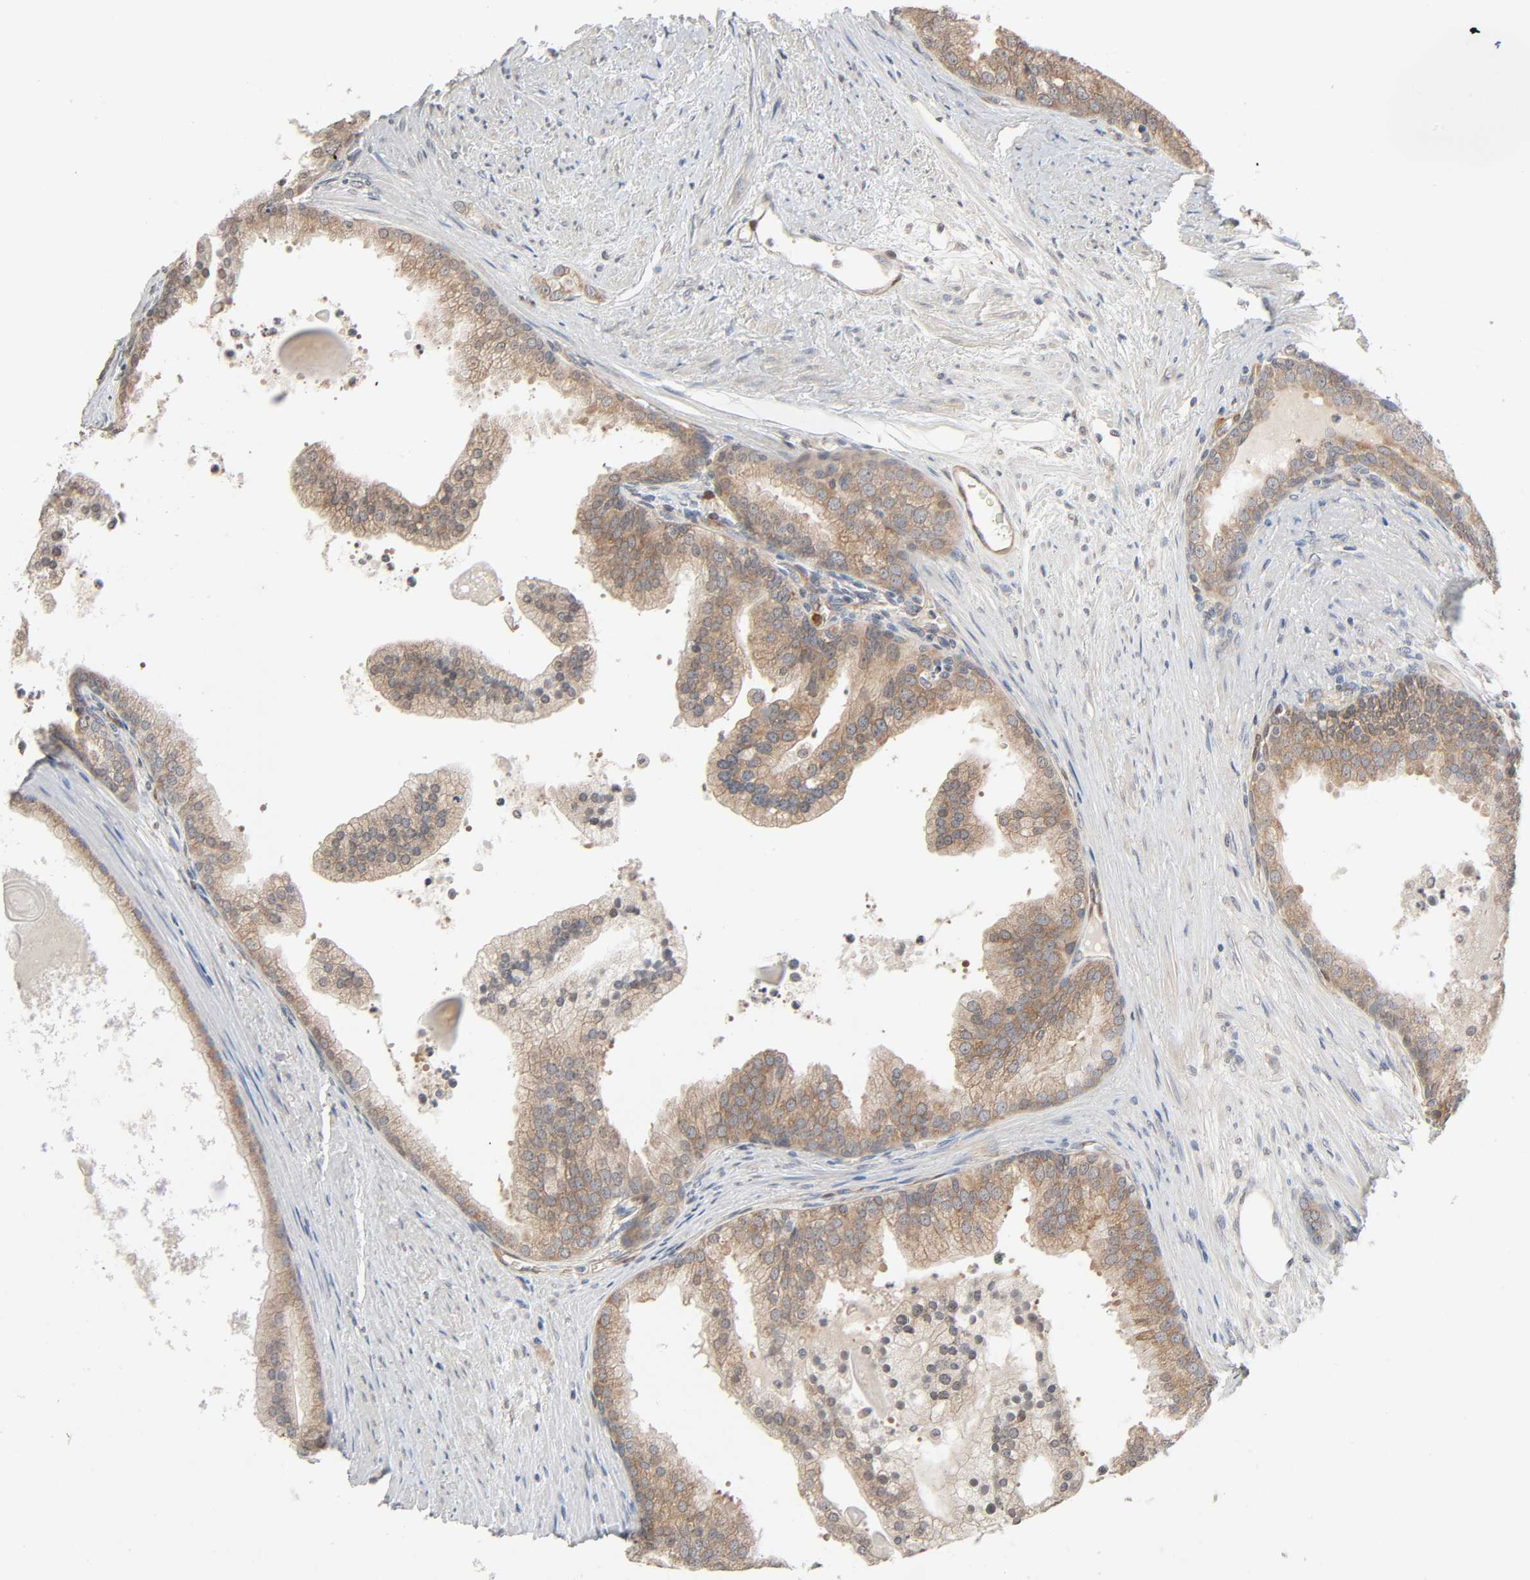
{"staining": {"intensity": "weak", "quantity": ">75%", "location": "cytoplasmic/membranous"}, "tissue": "prostate cancer", "cell_type": "Tumor cells", "image_type": "cancer", "snomed": [{"axis": "morphology", "description": "Adenocarcinoma, Low grade"}, {"axis": "topography", "description": "Prostate"}], "caption": "Prostate low-grade adenocarcinoma tissue demonstrates weak cytoplasmic/membranous positivity in about >75% of tumor cells, visualized by immunohistochemistry.", "gene": "PTK2", "patient": {"sex": "male", "age": 69}}